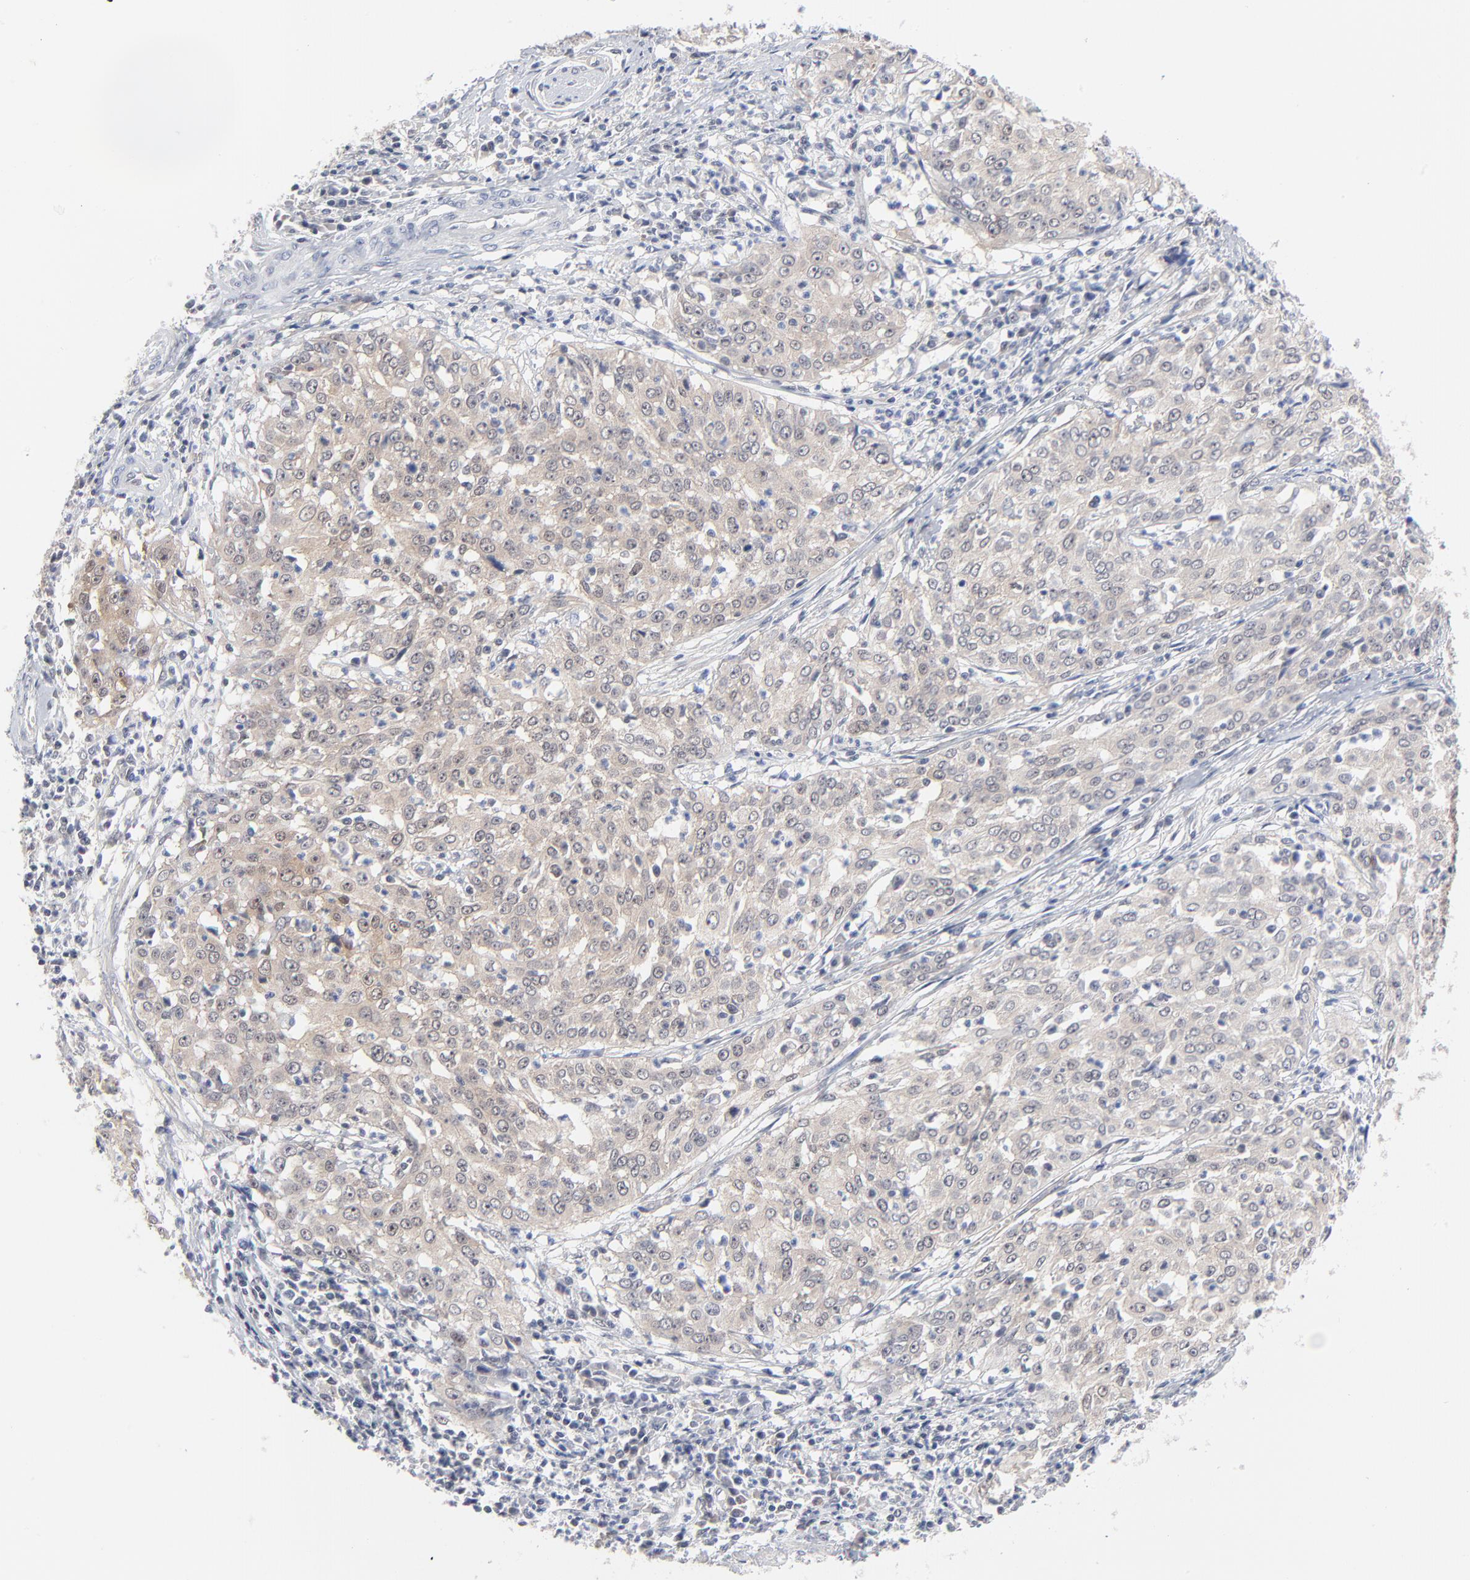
{"staining": {"intensity": "weak", "quantity": "25%-75%", "location": "cytoplasmic/membranous"}, "tissue": "cervical cancer", "cell_type": "Tumor cells", "image_type": "cancer", "snomed": [{"axis": "morphology", "description": "Squamous cell carcinoma, NOS"}, {"axis": "topography", "description": "Cervix"}], "caption": "Human cervical squamous cell carcinoma stained for a protein (brown) shows weak cytoplasmic/membranous positive expression in about 25%-75% of tumor cells.", "gene": "RPS6KB1", "patient": {"sex": "female", "age": 39}}